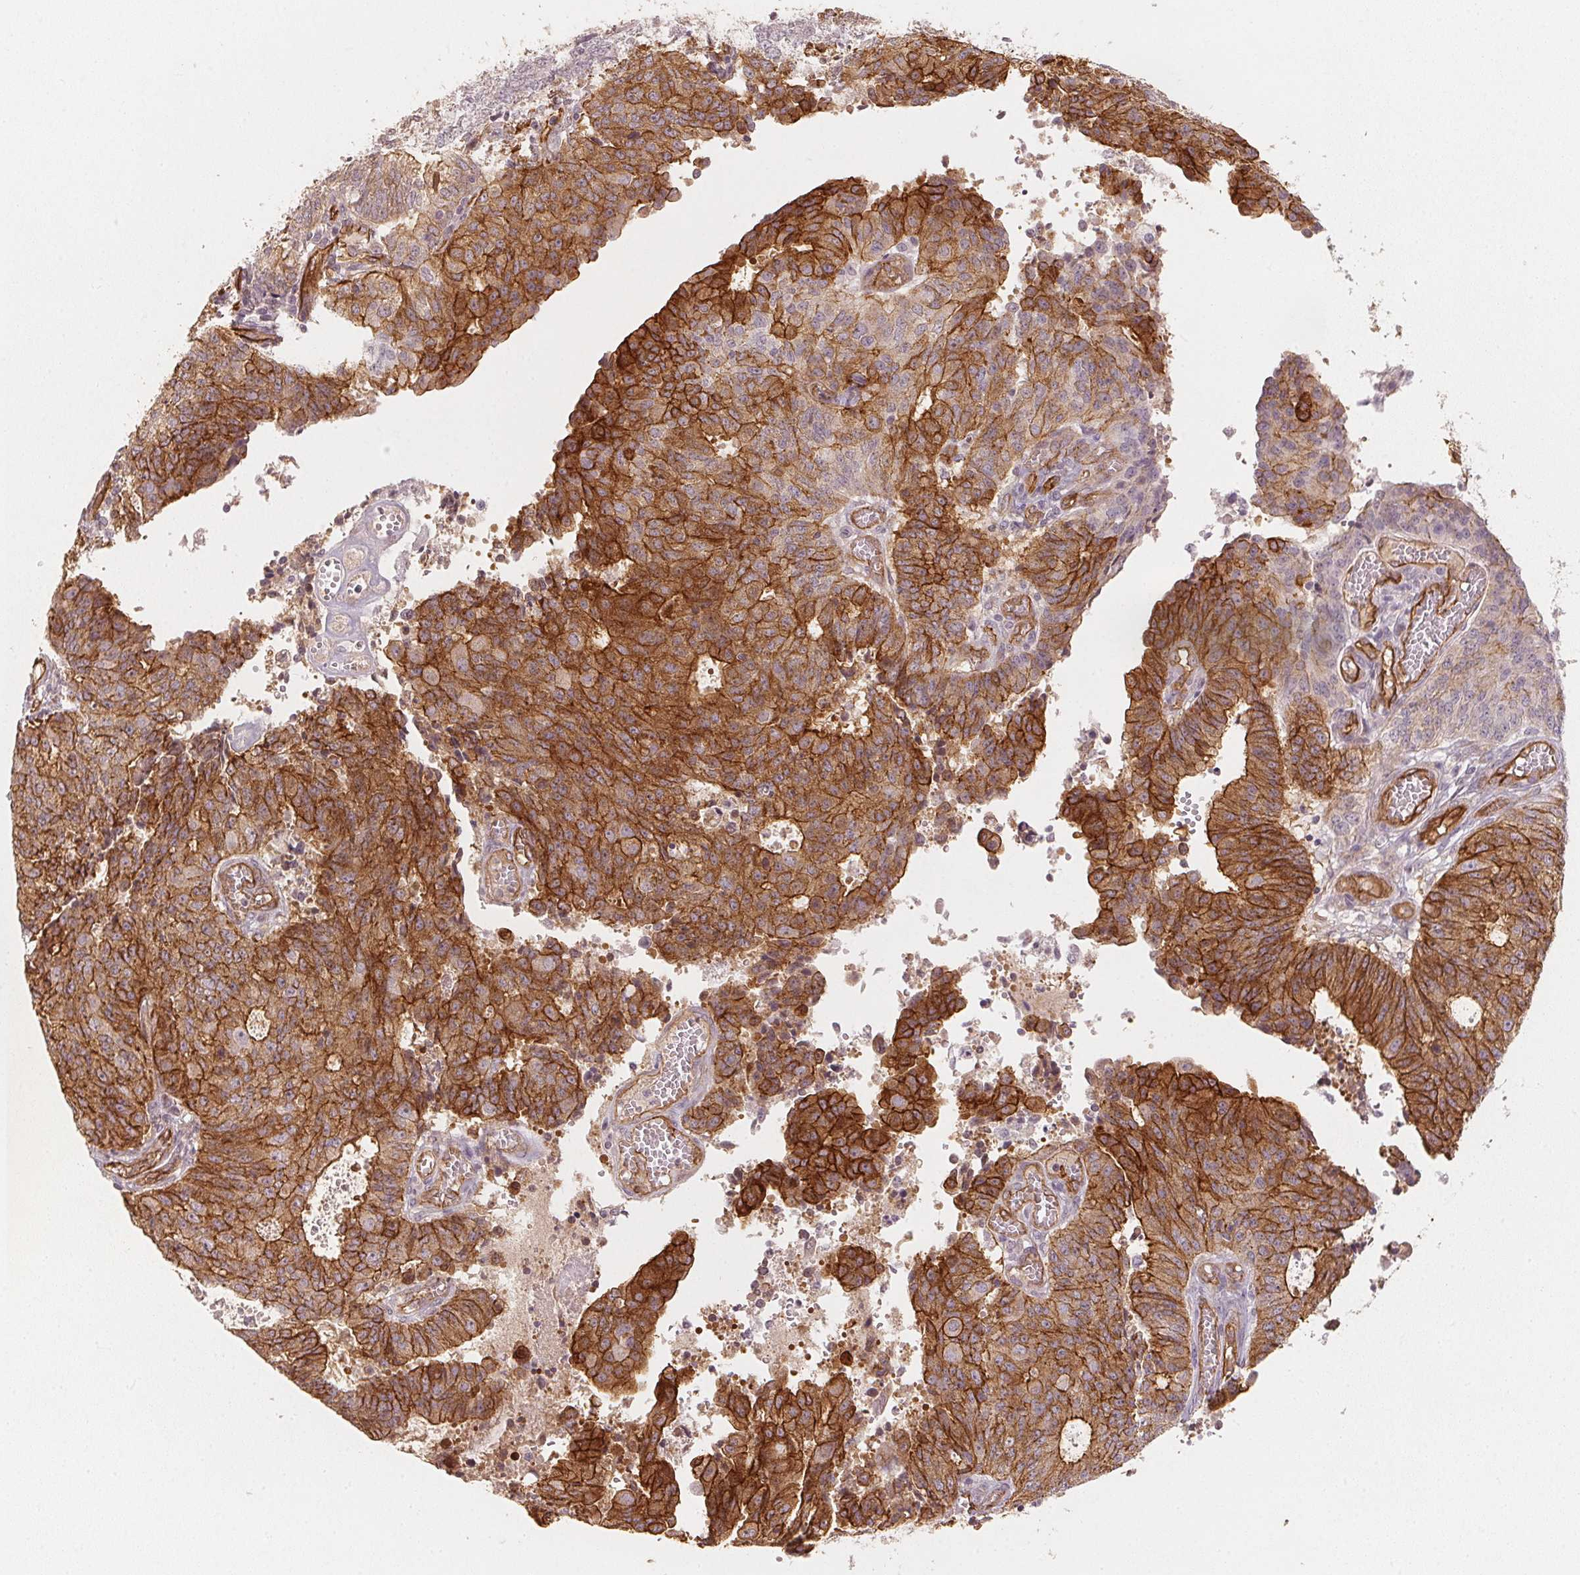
{"staining": {"intensity": "moderate", "quantity": ">75%", "location": "cytoplasmic/membranous"}, "tissue": "endometrial cancer", "cell_type": "Tumor cells", "image_type": "cancer", "snomed": [{"axis": "morphology", "description": "Adenocarcinoma, NOS"}, {"axis": "topography", "description": "Endometrium"}], "caption": "High-power microscopy captured an IHC image of endometrial cancer, revealing moderate cytoplasmic/membranous expression in approximately >75% of tumor cells. Nuclei are stained in blue.", "gene": "CIB1", "patient": {"sex": "female", "age": 82}}